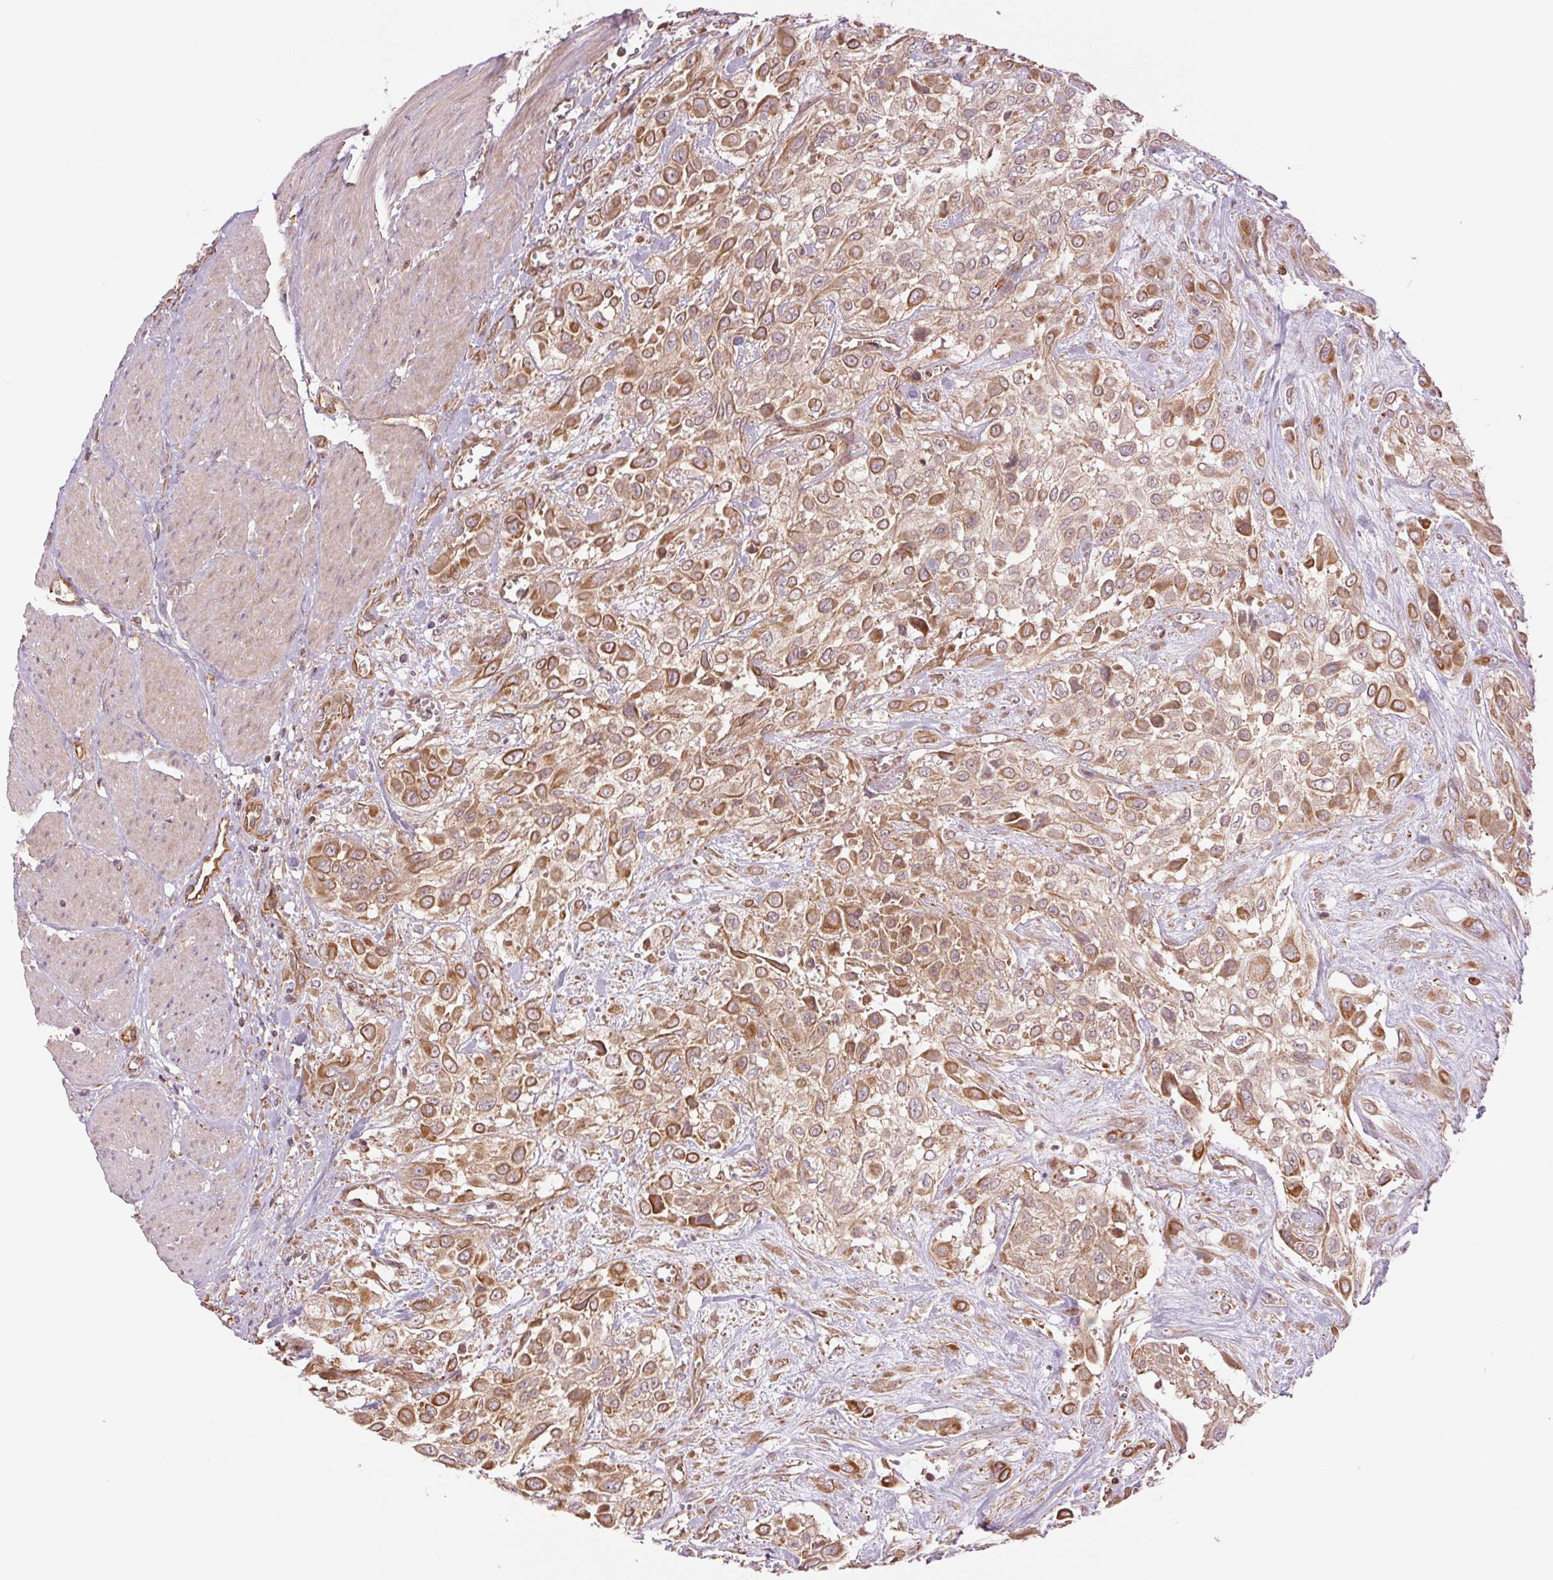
{"staining": {"intensity": "moderate", "quantity": ">75%", "location": "cytoplasmic/membranous"}, "tissue": "urothelial cancer", "cell_type": "Tumor cells", "image_type": "cancer", "snomed": [{"axis": "morphology", "description": "Urothelial carcinoma, High grade"}, {"axis": "topography", "description": "Urinary bladder"}], "caption": "Moderate cytoplasmic/membranous positivity is seen in about >75% of tumor cells in high-grade urothelial carcinoma.", "gene": "STARD7", "patient": {"sex": "male", "age": 57}}